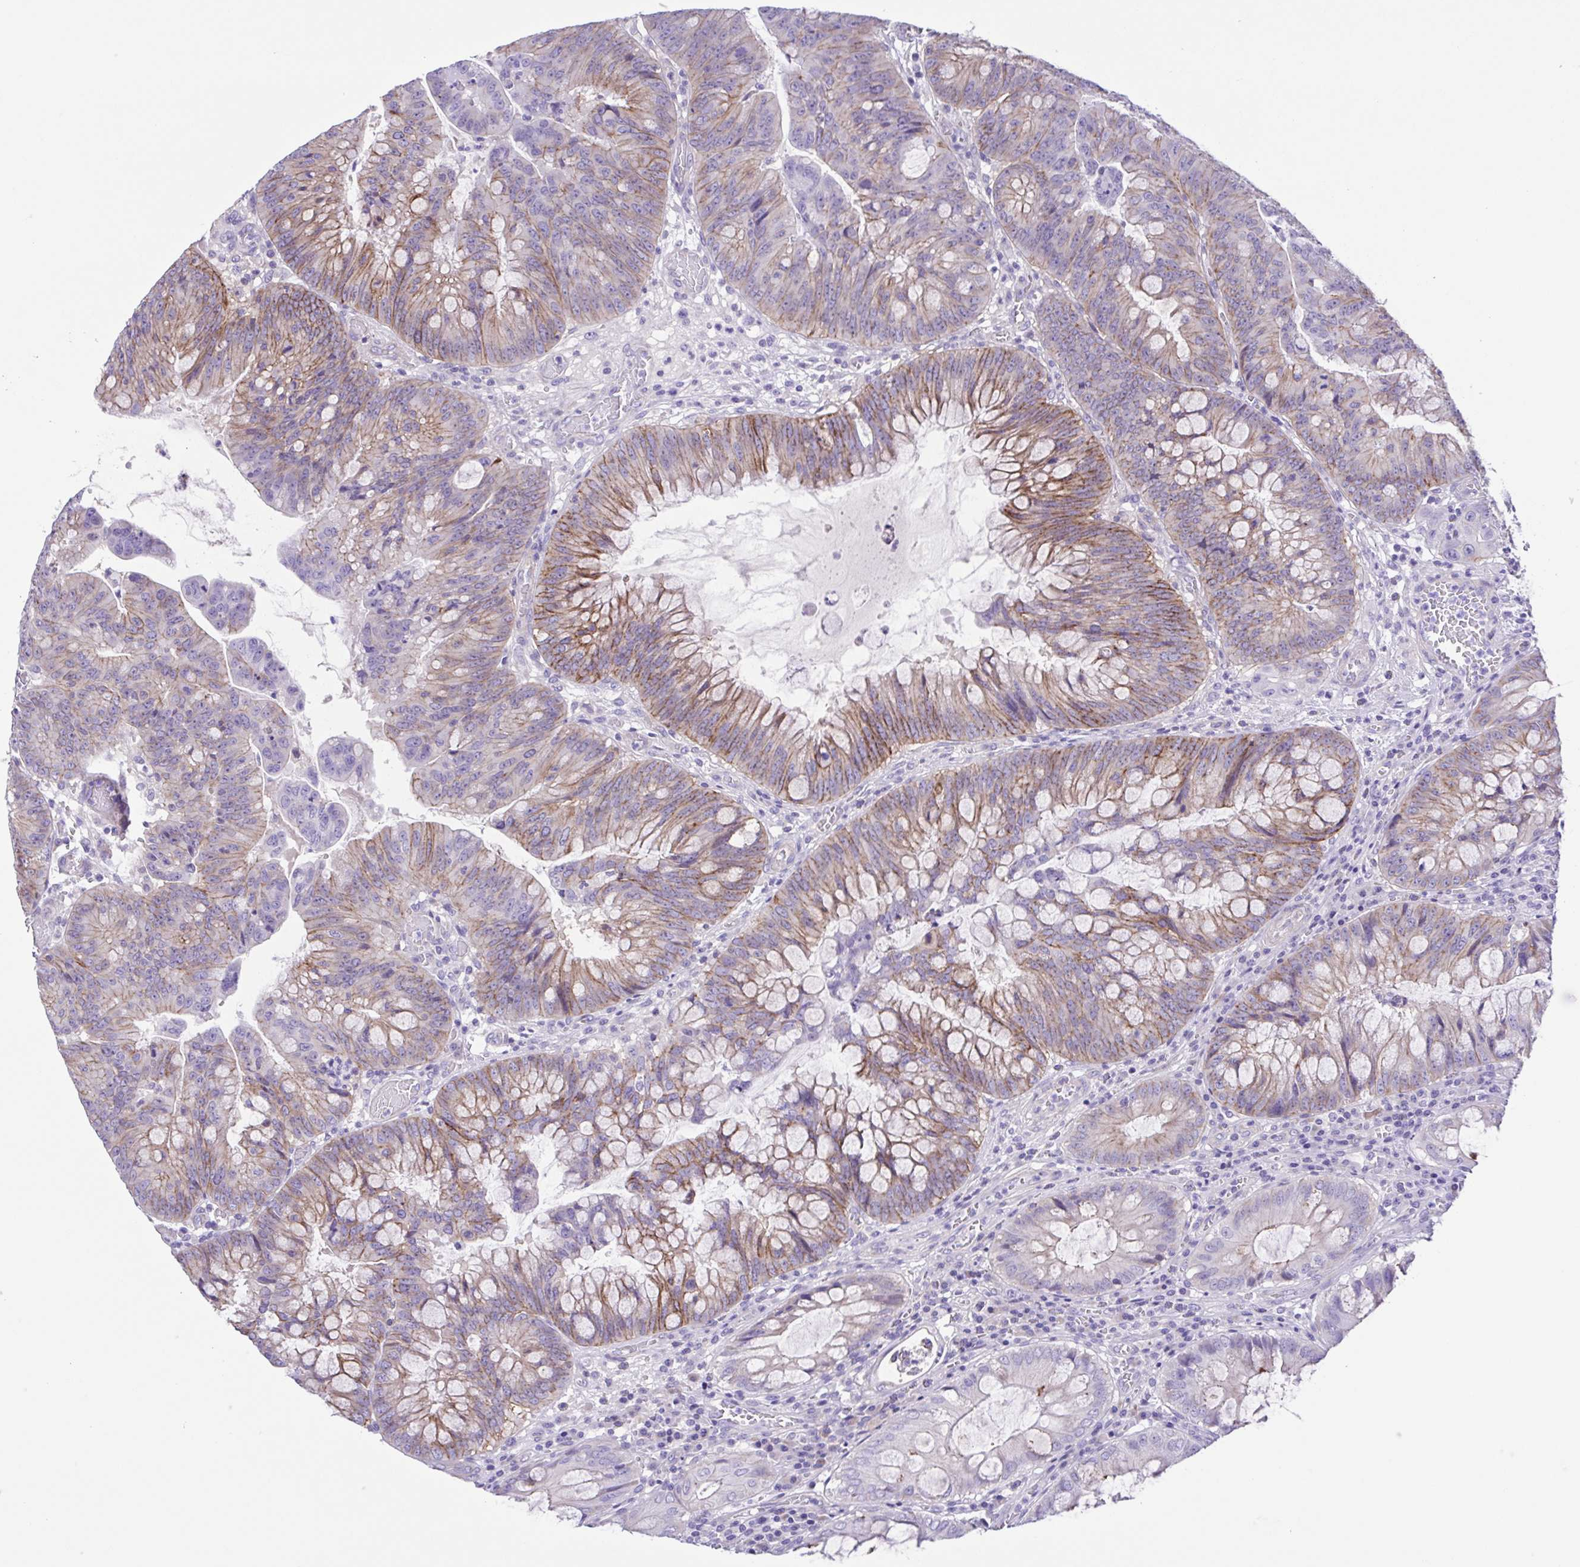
{"staining": {"intensity": "moderate", "quantity": "25%-75%", "location": "cytoplasmic/membranous"}, "tissue": "colorectal cancer", "cell_type": "Tumor cells", "image_type": "cancer", "snomed": [{"axis": "morphology", "description": "Adenocarcinoma, NOS"}, {"axis": "topography", "description": "Colon"}], "caption": "The micrograph displays a brown stain indicating the presence of a protein in the cytoplasmic/membranous of tumor cells in colorectal cancer.", "gene": "ISM2", "patient": {"sex": "male", "age": 62}}